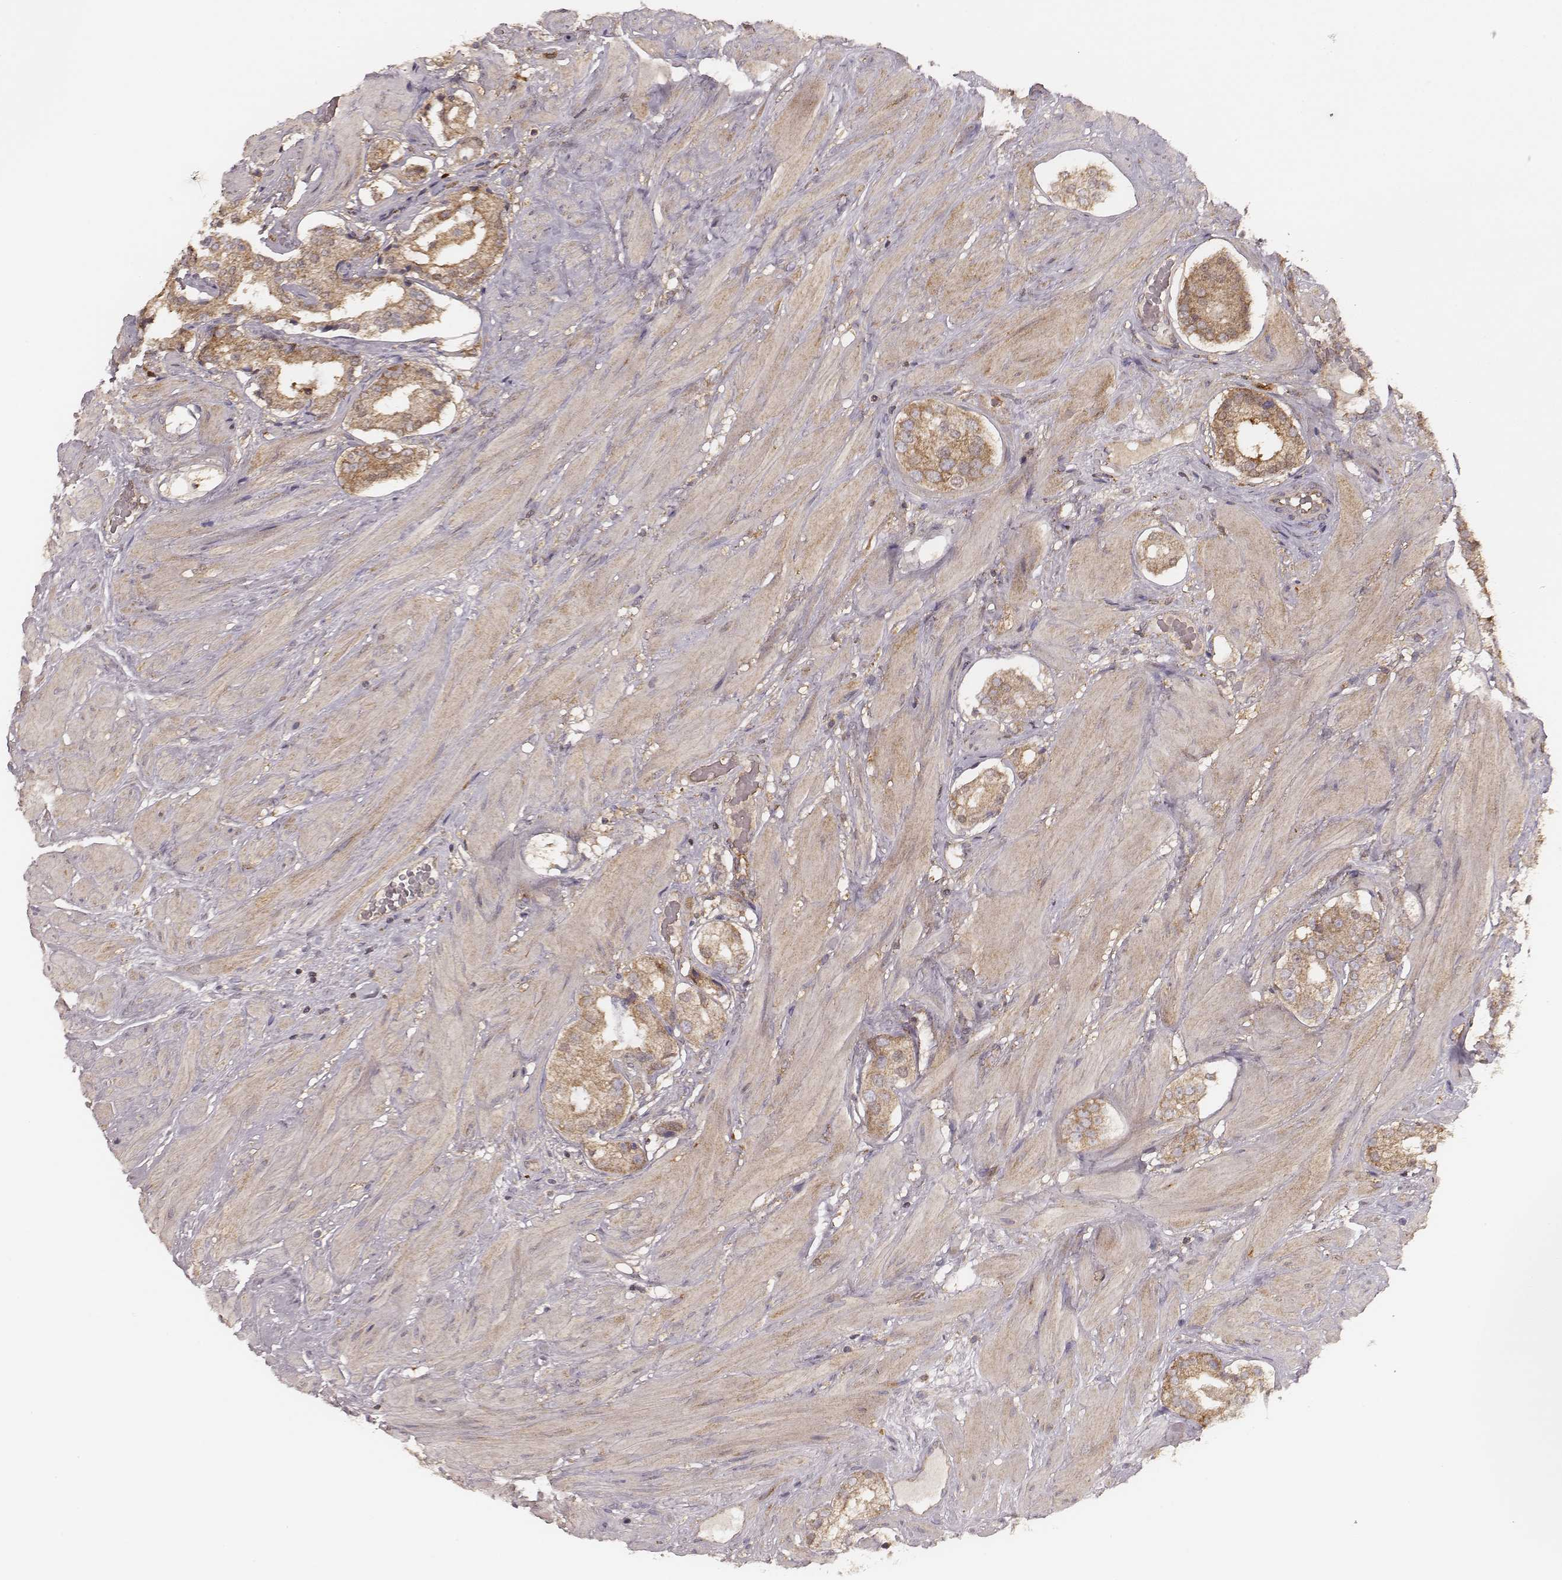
{"staining": {"intensity": "moderate", "quantity": ">75%", "location": "cytoplasmic/membranous"}, "tissue": "prostate cancer", "cell_type": "Tumor cells", "image_type": "cancer", "snomed": [{"axis": "morphology", "description": "Adenocarcinoma, Low grade"}, {"axis": "topography", "description": "Prostate"}], "caption": "Immunohistochemical staining of human prostate low-grade adenocarcinoma reveals moderate cytoplasmic/membranous protein expression in about >75% of tumor cells.", "gene": "CARS1", "patient": {"sex": "male", "age": 60}}